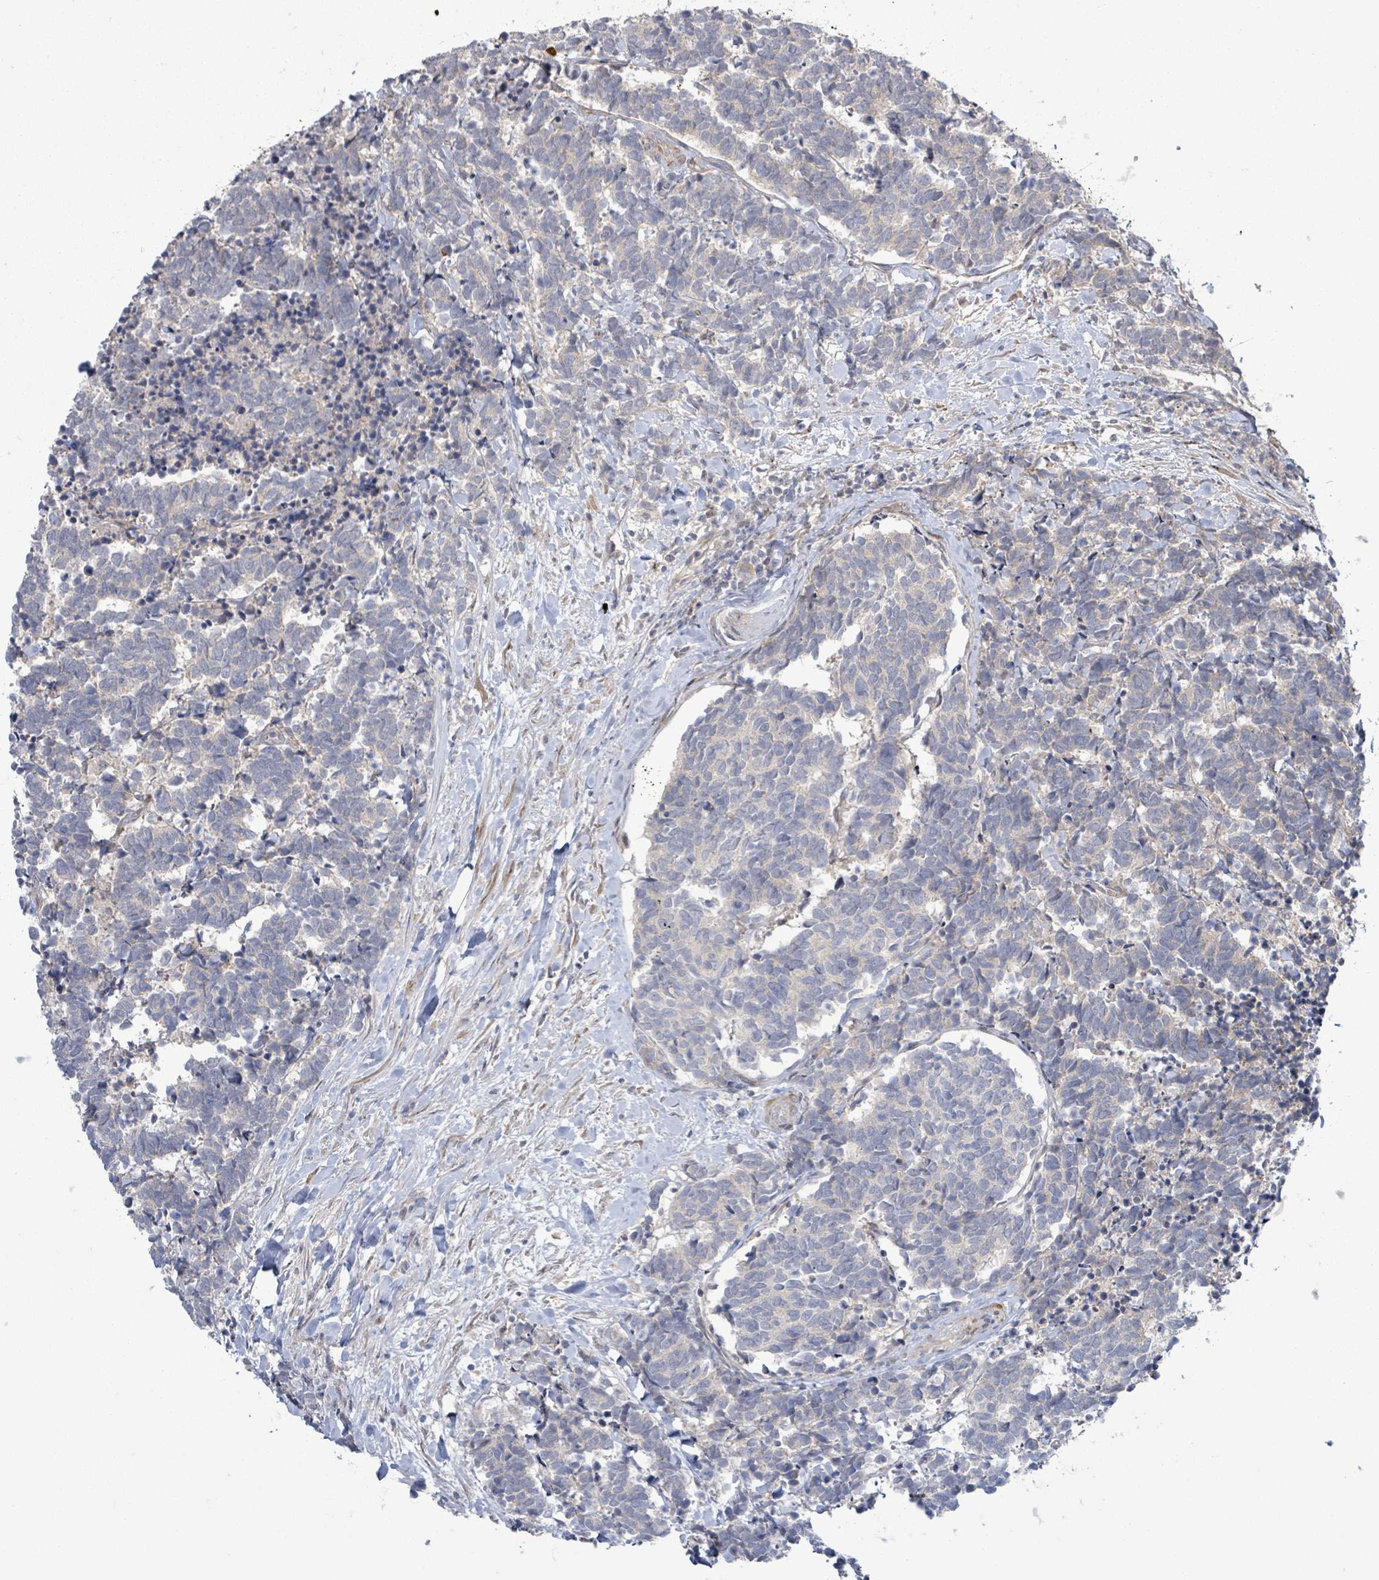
{"staining": {"intensity": "negative", "quantity": "none", "location": "none"}, "tissue": "carcinoid", "cell_type": "Tumor cells", "image_type": "cancer", "snomed": [{"axis": "morphology", "description": "Carcinoma, NOS"}, {"axis": "morphology", "description": "Carcinoid, malignant, NOS"}, {"axis": "topography", "description": "Prostate"}], "caption": "Immunohistochemistry of carcinoid shows no staining in tumor cells. The staining was performed using DAB to visualize the protein expression in brown, while the nuclei were stained in blue with hematoxylin (Magnification: 20x).", "gene": "SLIT3", "patient": {"sex": "male", "age": 57}}